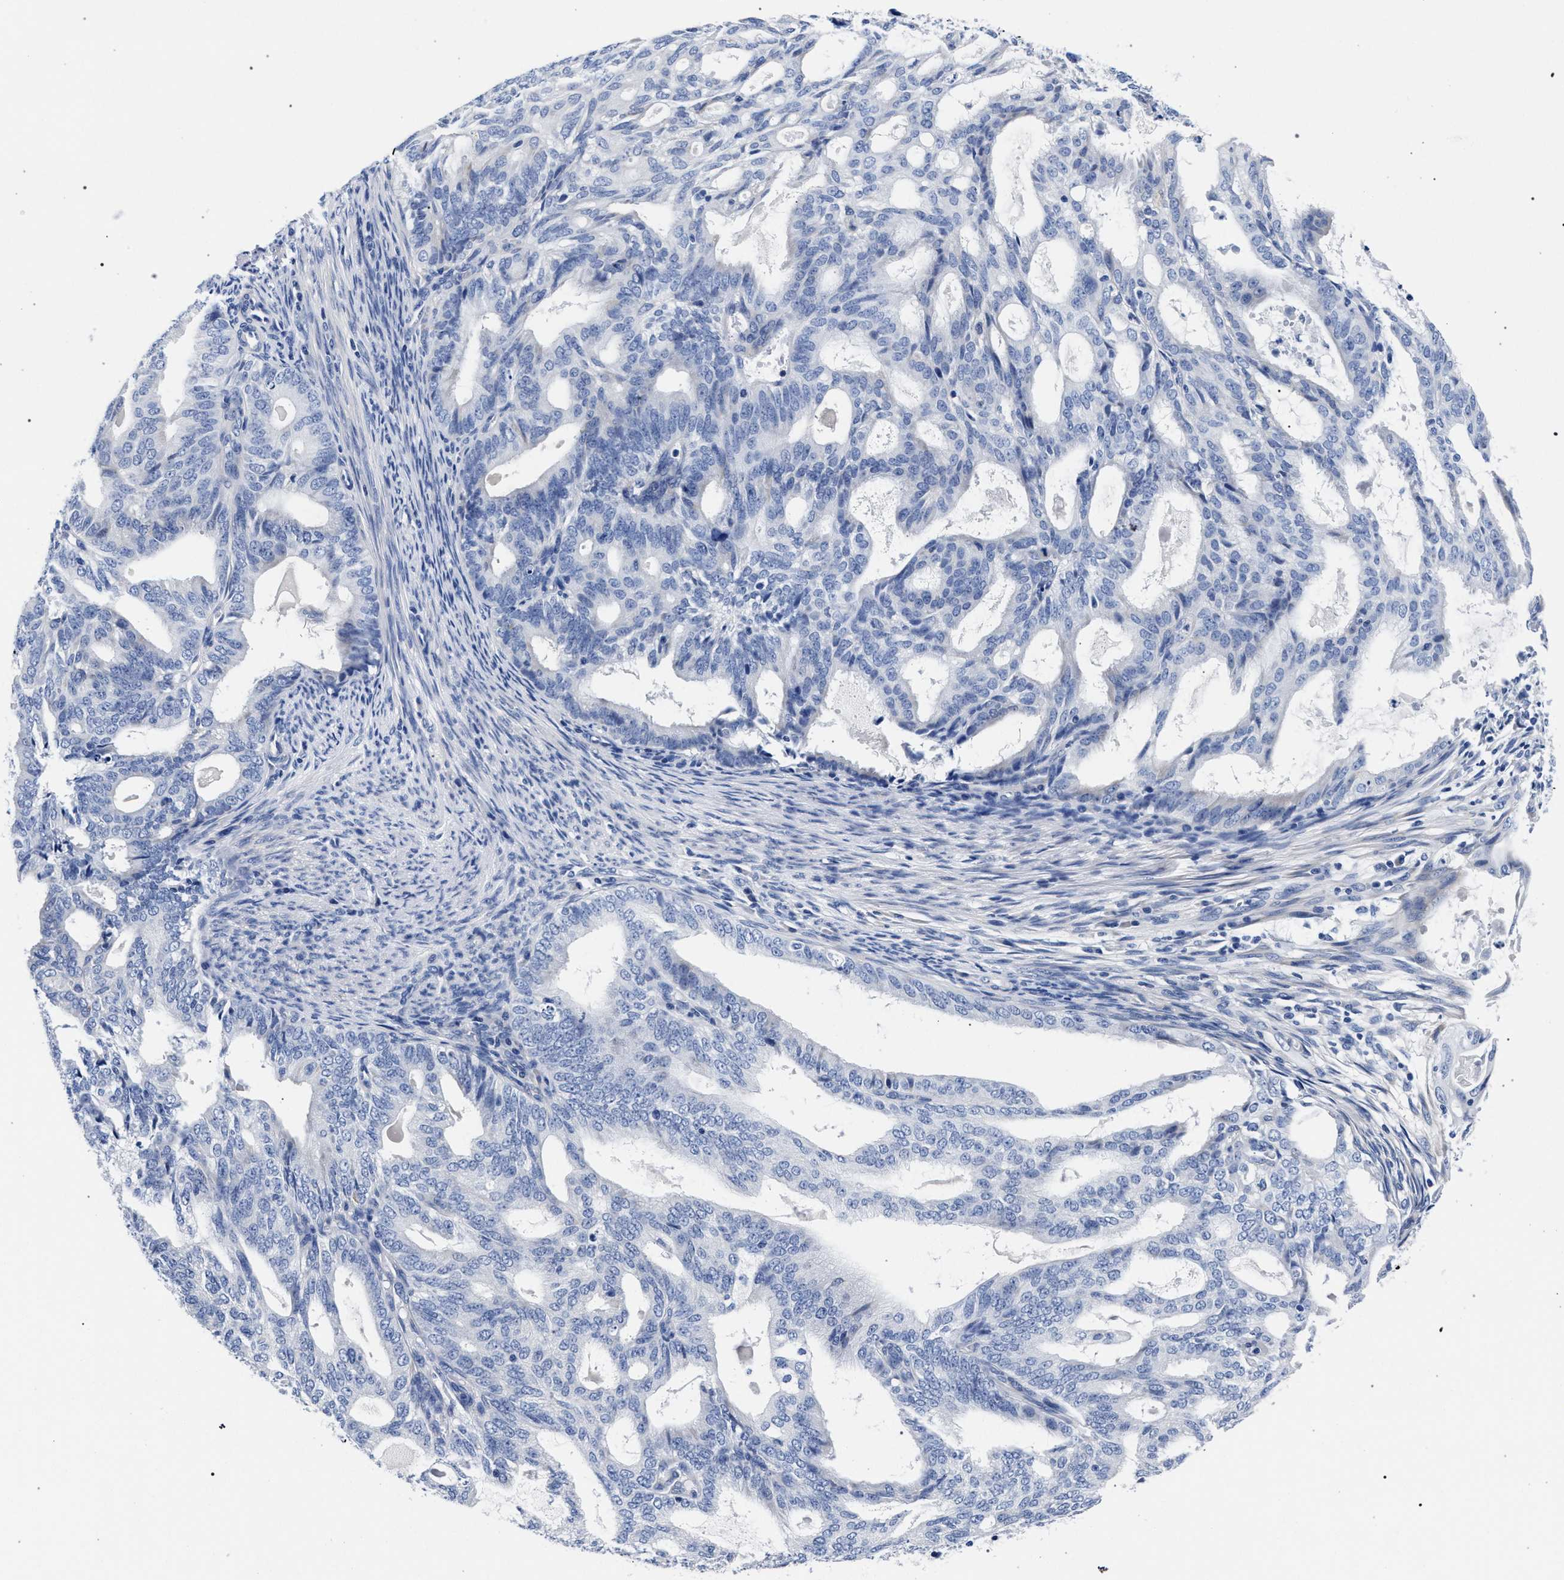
{"staining": {"intensity": "negative", "quantity": "none", "location": "none"}, "tissue": "endometrial cancer", "cell_type": "Tumor cells", "image_type": "cancer", "snomed": [{"axis": "morphology", "description": "Adenocarcinoma, NOS"}, {"axis": "topography", "description": "Endometrium"}], "caption": "Human endometrial adenocarcinoma stained for a protein using immunohistochemistry (IHC) displays no staining in tumor cells.", "gene": "AKAP4", "patient": {"sex": "female", "age": 58}}